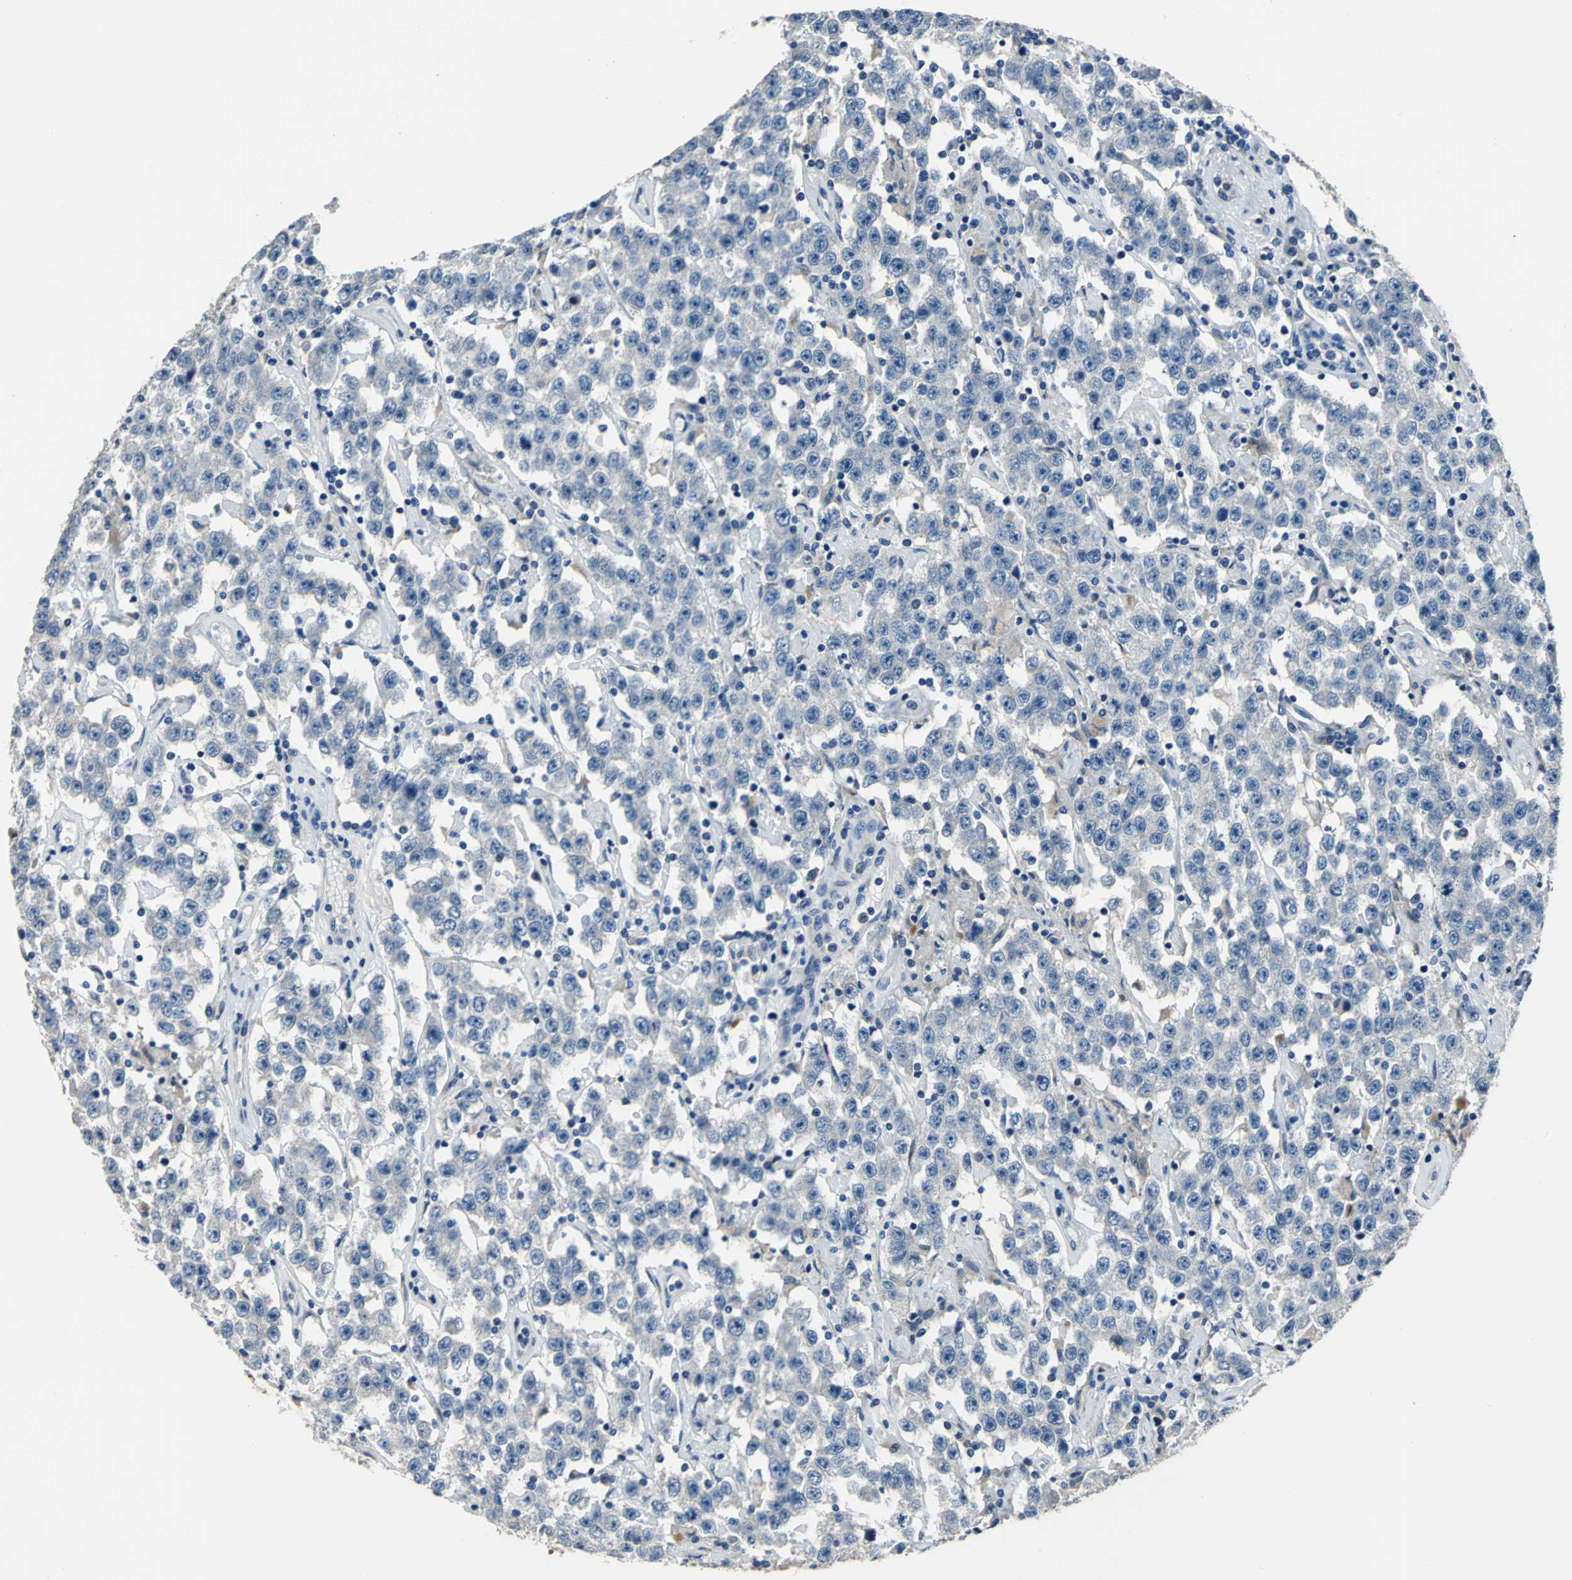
{"staining": {"intensity": "weak", "quantity": ">75%", "location": "cytoplasmic/membranous"}, "tissue": "testis cancer", "cell_type": "Tumor cells", "image_type": "cancer", "snomed": [{"axis": "morphology", "description": "Seminoma, NOS"}, {"axis": "topography", "description": "Testis"}], "caption": "An image showing weak cytoplasmic/membranous staining in about >75% of tumor cells in seminoma (testis), as visualized by brown immunohistochemical staining.", "gene": "RASD2", "patient": {"sex": "male", "age": 52}}